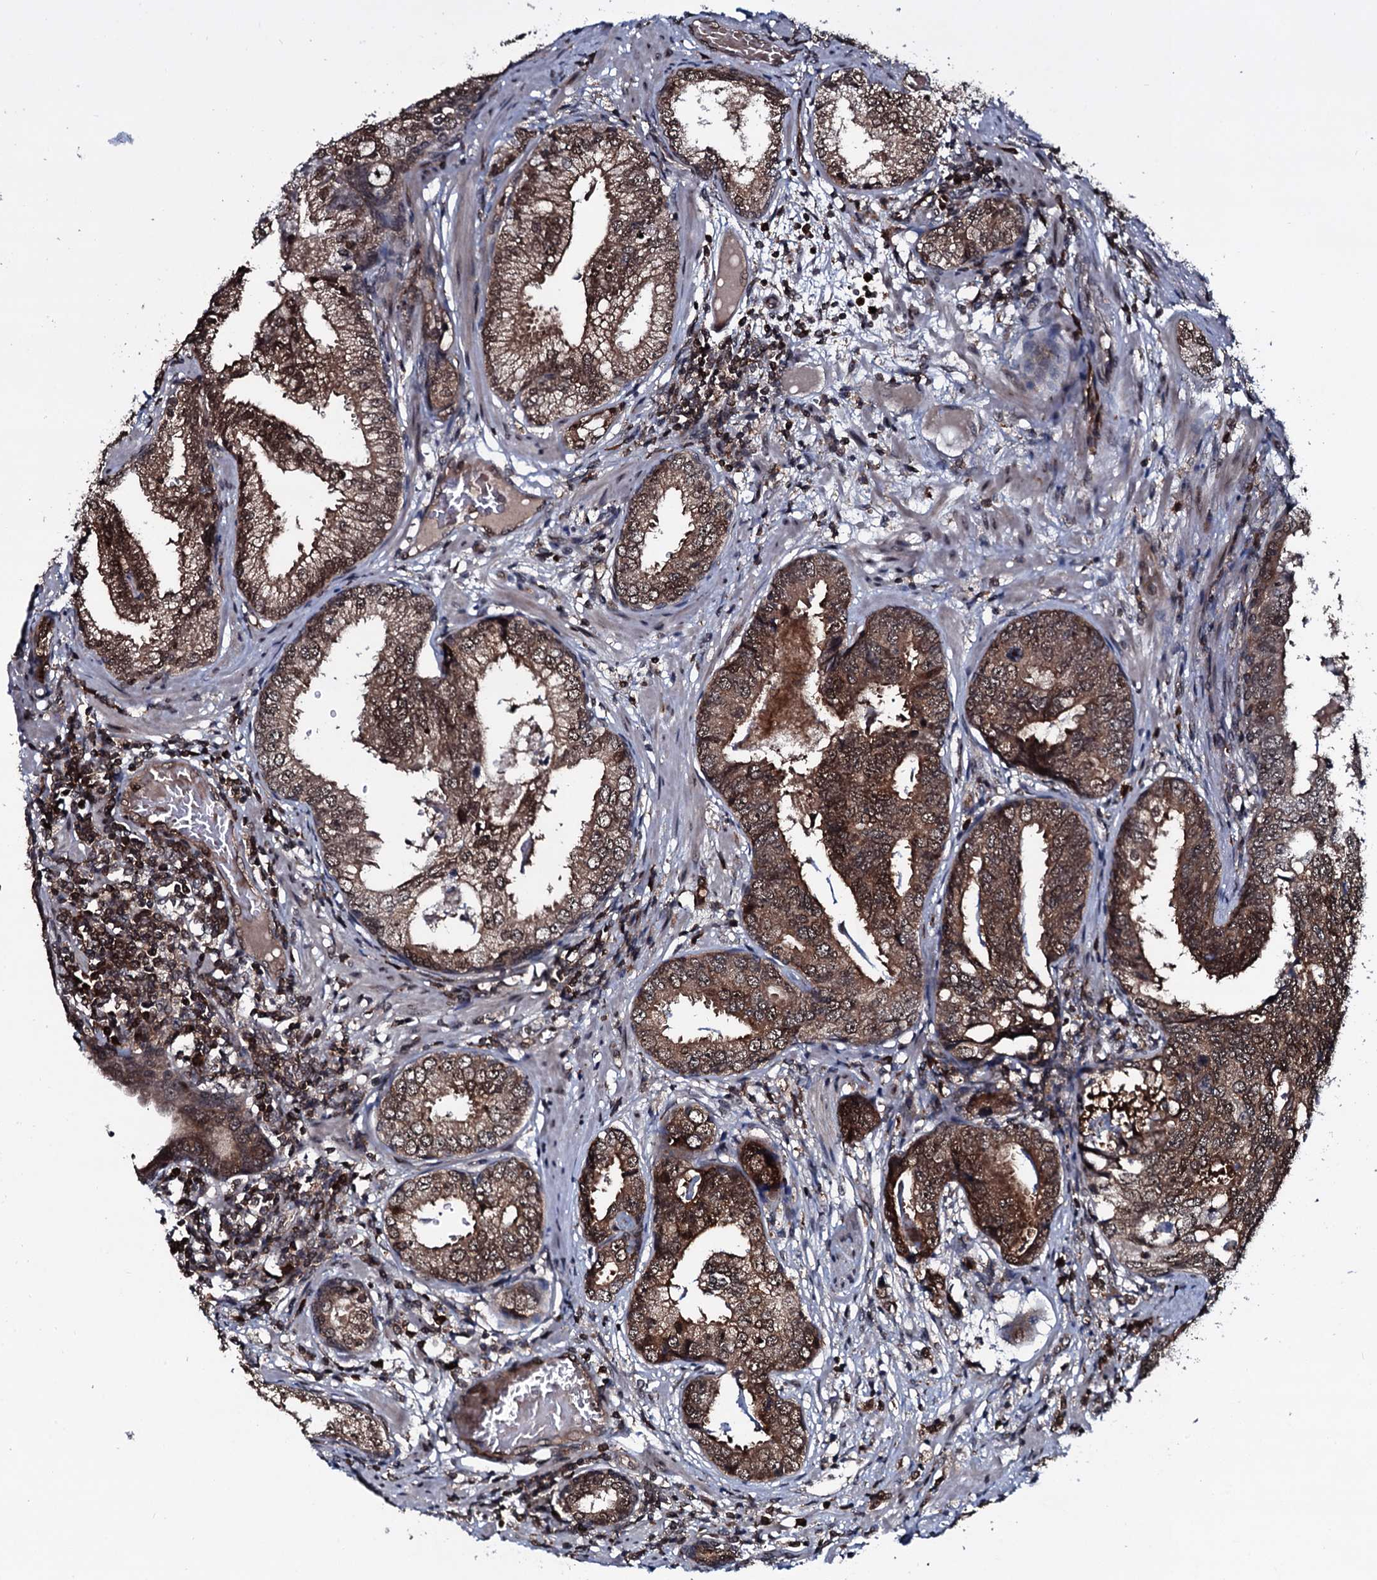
{"staining": {"intensity": "moderate", "quantity": ">75%", "location": "cytoplasmic/membranous,nuclear"}, "tissue": "prostate cancer", "cell_type": "Tumor cells", "image_type": "cancer", "snomed": [{"axis": "morphology", "description": "Adenocarcinoma, High grade"}, {"axis": "topography", "description": "Prostate"}], "caption": "Immunohistochemistry (DAB) staining of human high-grade adenocarcinoma (prostate) shows moderate cytoplasmic/membranous and nuclear protein positivity in about >75% of tumor cells. (Brightfield microscopy of DAB IHC at high magnification).", "gene": "HDDC3", "patient": {"sex": "male", "age": 69}}